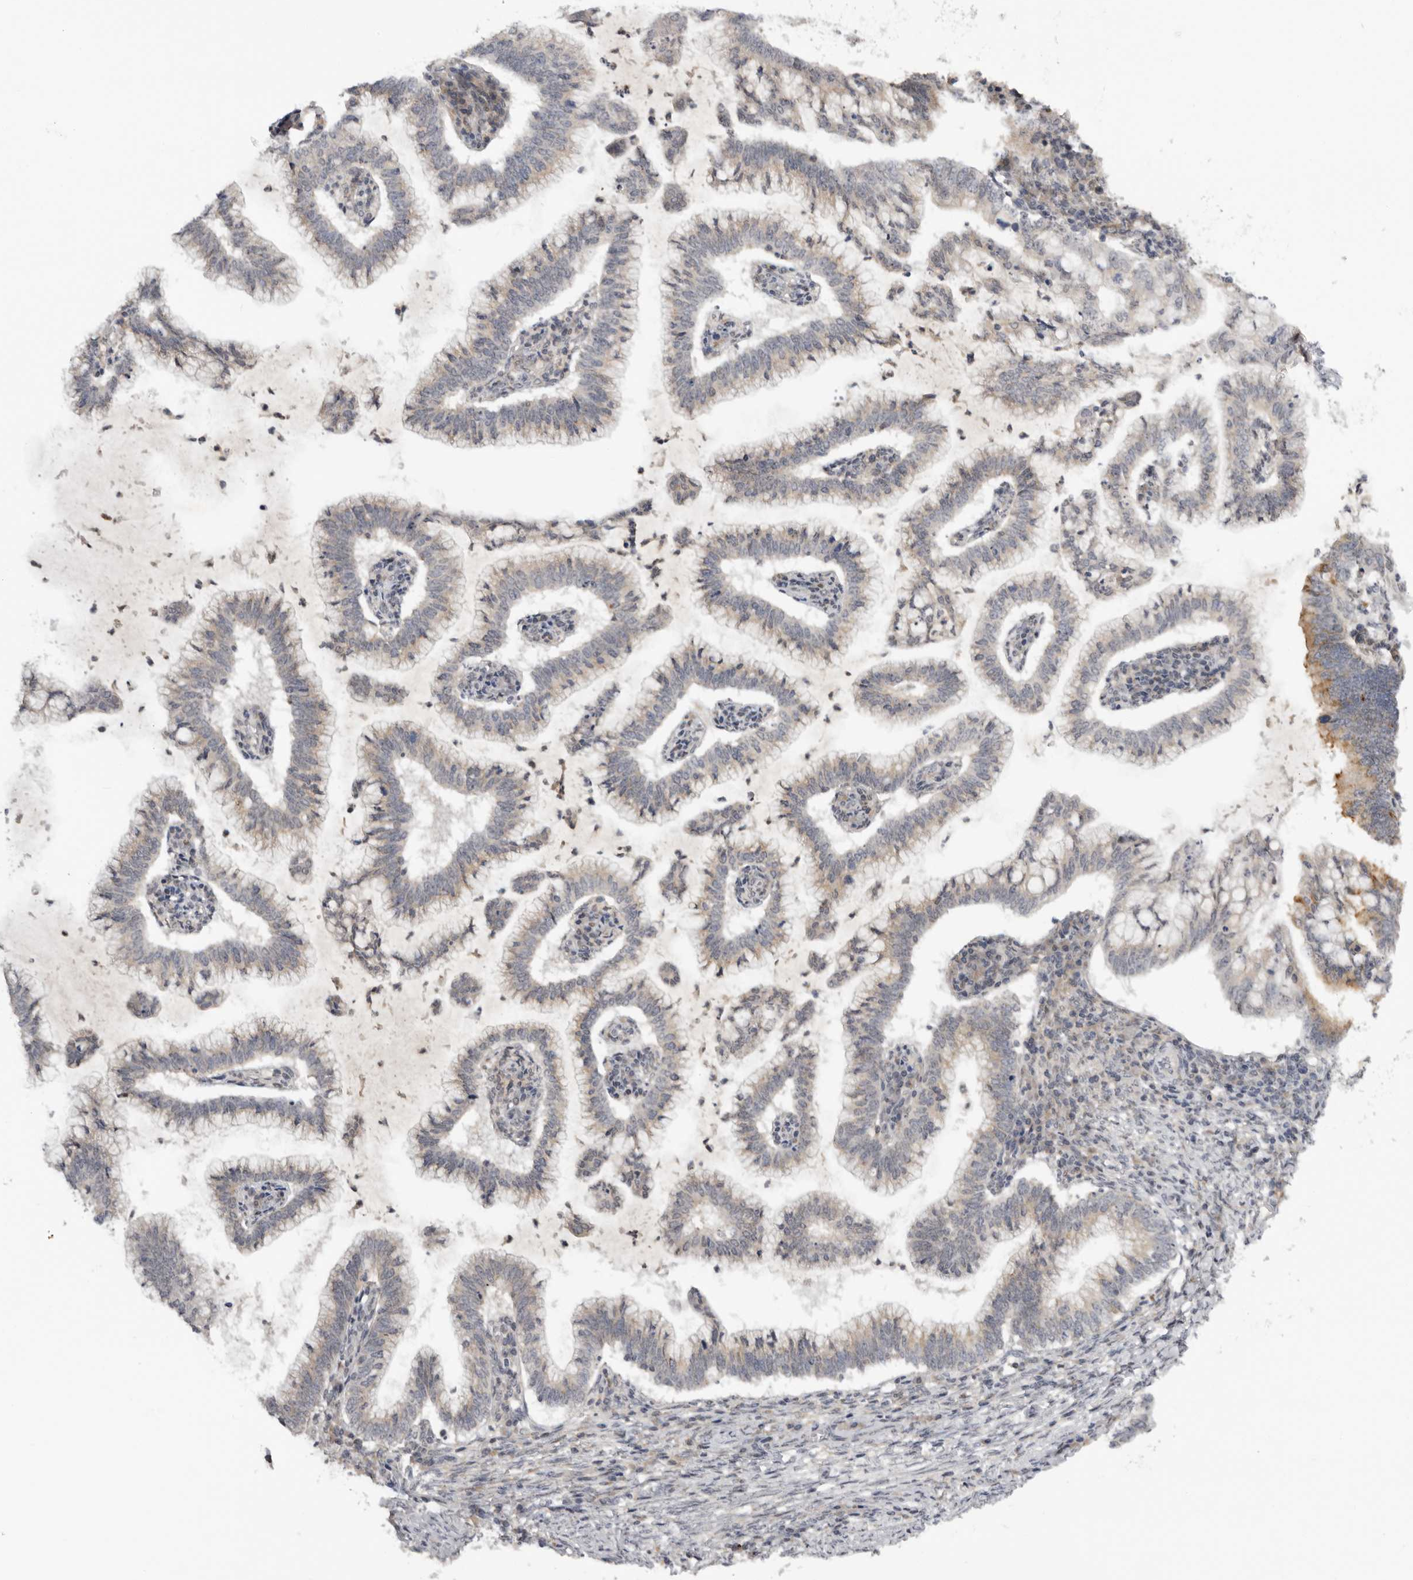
{"staining": {"intensity": "moderate", "quantity": "<25%", "location": "cytoplasmic/membranous"}, "tissue": "cervical cancer", "cell_type": "Tumor cells", "image_type": "cancer", "snomed": [{"axis": "morphology", "description": "Adenocarcinoma, NOS"}, {"axis": "topography", "description": "Cervix"}], "caption": "Immunohistochemical staining of human cervical cancer demonstrates low levels of moderate cytoplasmic/membranous protein positivity in approximately <25% of tumor cells.", "gene": "KIF2B", "patient": {"sex": "female", "age": 36}}